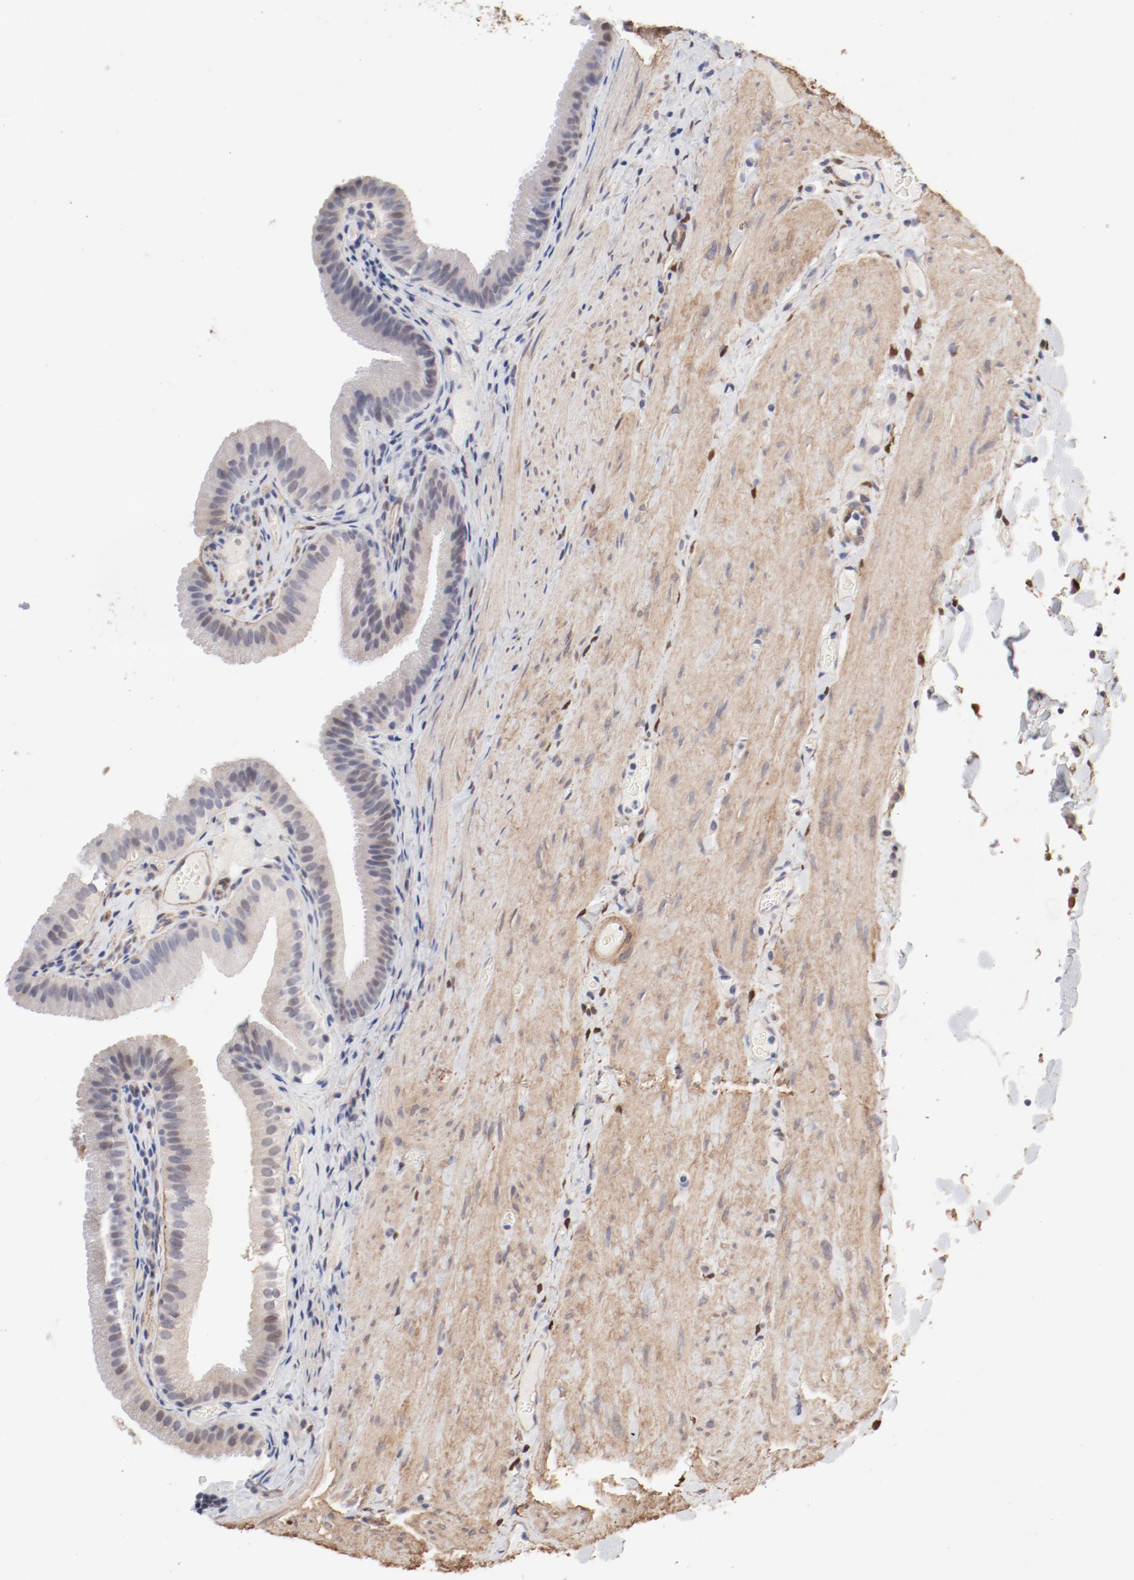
{"staining": {"intensity": "negative", "quantity": "none", "location": "none"}, "tissue": "gallbladder", "cell_type": "Glandular cells", "image_type": "normal", "snomed": [{"axis": "morphology", "description": "Normal tissue, NOS"}, {"axis": "topography", "description": "Gallbladder"}], "caption": "DAB (3,3'-diaminobenzidine) immunohistochemical staining of unremarkable gallbladder exhibits no significant staining in glandular cells. Nuclei are stained in blue.", "gene": "MAGED4B", "patient": {"sex": "female", "age": 24}}